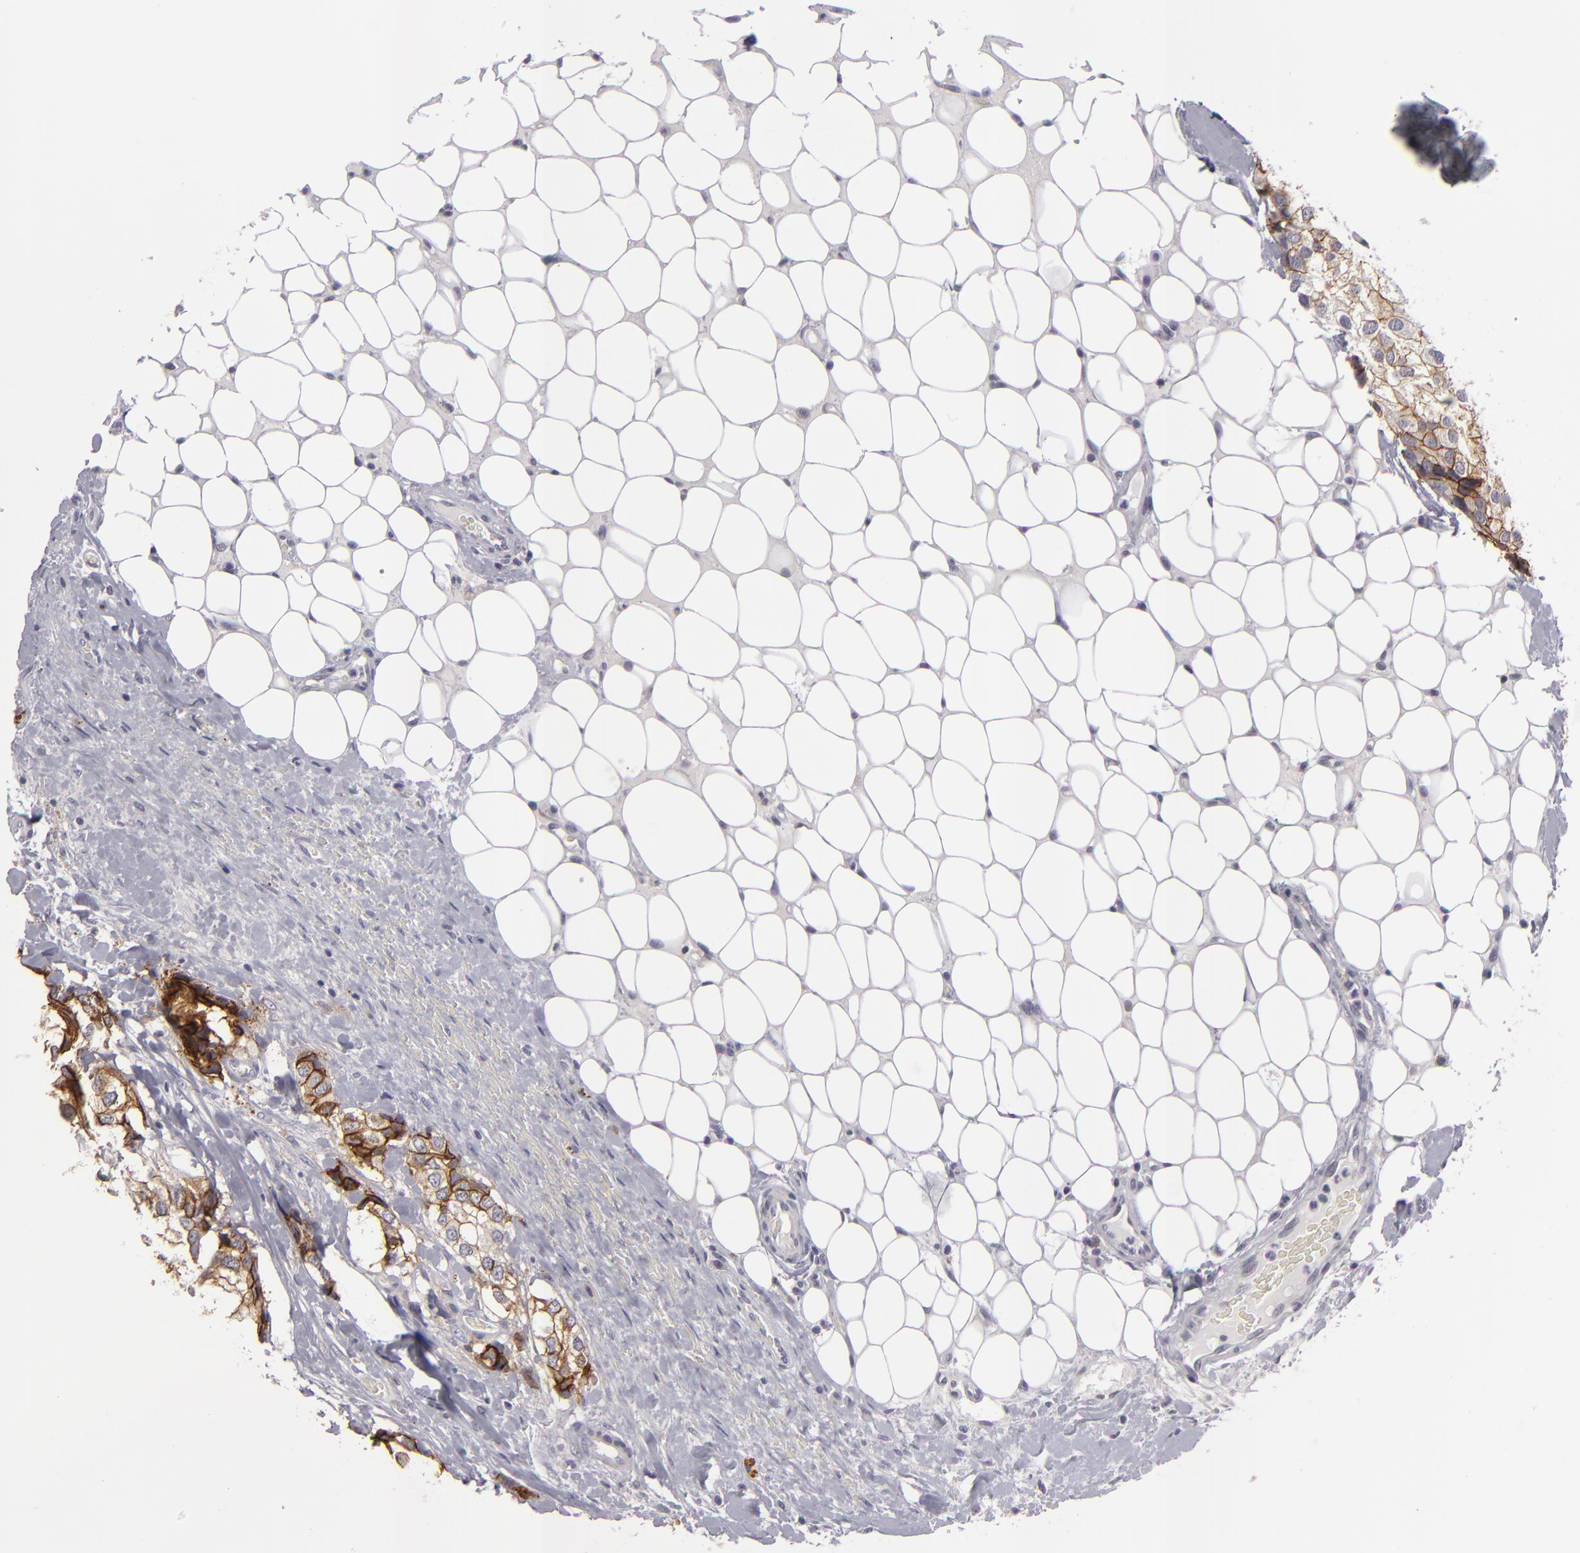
{"staining": {"intensity": "moderate", "quantity": "25%-75%", "location": "cytoplasmic/membranous"}, "tissue": "breast cancer", "cell_type": "Tumor cells", "image_type": "cancer", "snomed": [{"axis": "morphology", "description": "Duct carcinoma"}, {"axis": "topography", "description": "Breast"}], "caption": "Protein positivity by IHC reveals moderate cytoplasmic/membranous expression in approximately 25%-75% of tumor cells in breast cancer.", "gene": "ALCAM", "patient": {"sex": "female", "age": 68}}